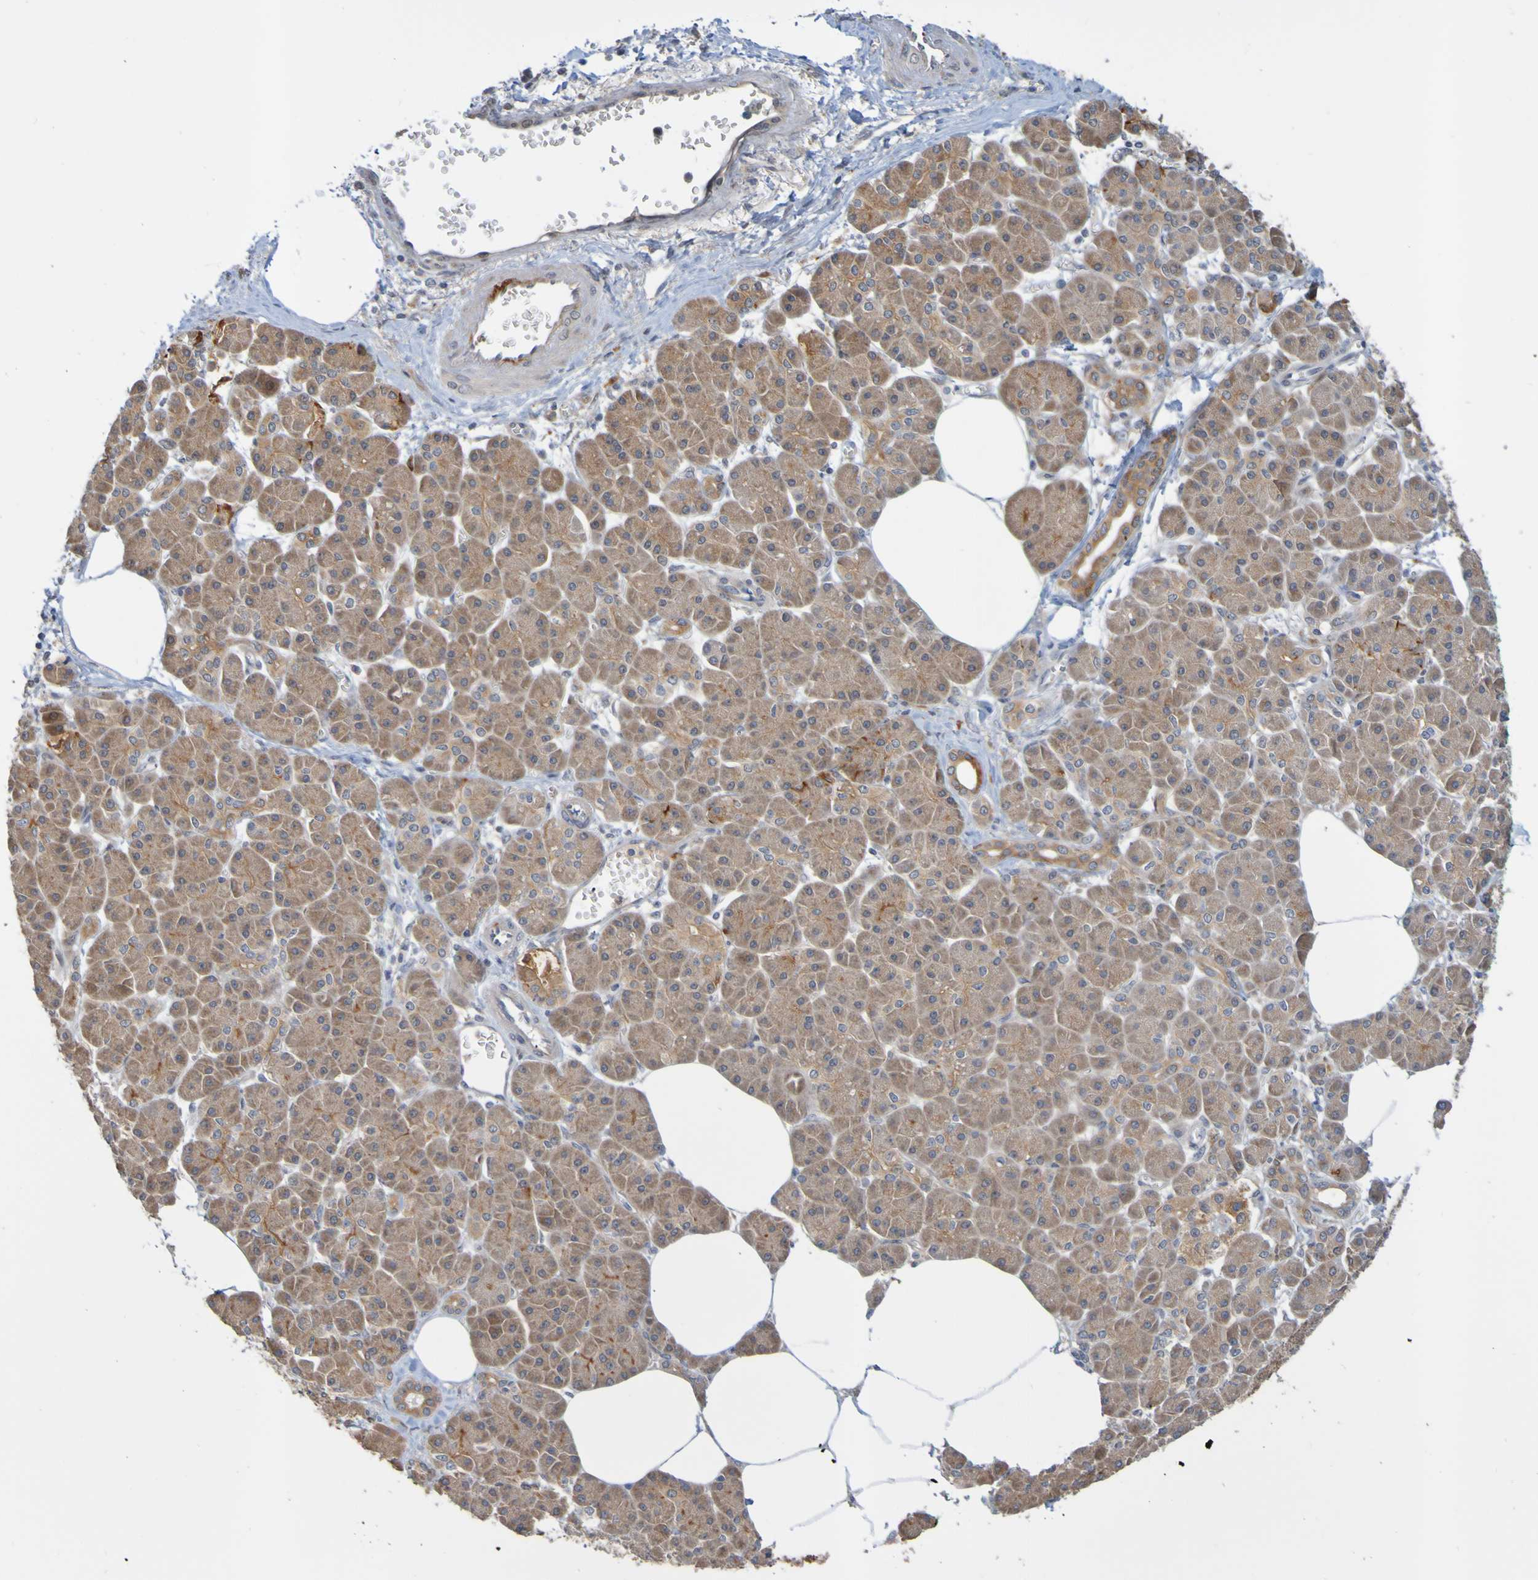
{"staining": {"intensity": "moderate", "quantity": ">75%", "location": "cytoplasmic/membranous"}, "tissue": "pancreatic cancer", "cell_type": "Tumor cells", "image_type": "cancer", "snomed": [{"axis": "morphology", "description": "Adenocarcinoma, NOS"}, {"axis": "topography", "description": "Pancreas"}], "caption": "Immunohistochemistry (IHC) (DAB (3,3'-diaminobenzidine)) staining of pancreatic cancer displays moderate cytoplasmic/membranous protein expression in approximately >75% of tumor cells.", "gene": "NAV2", "patient": {"sex": "female", "age": 70}}